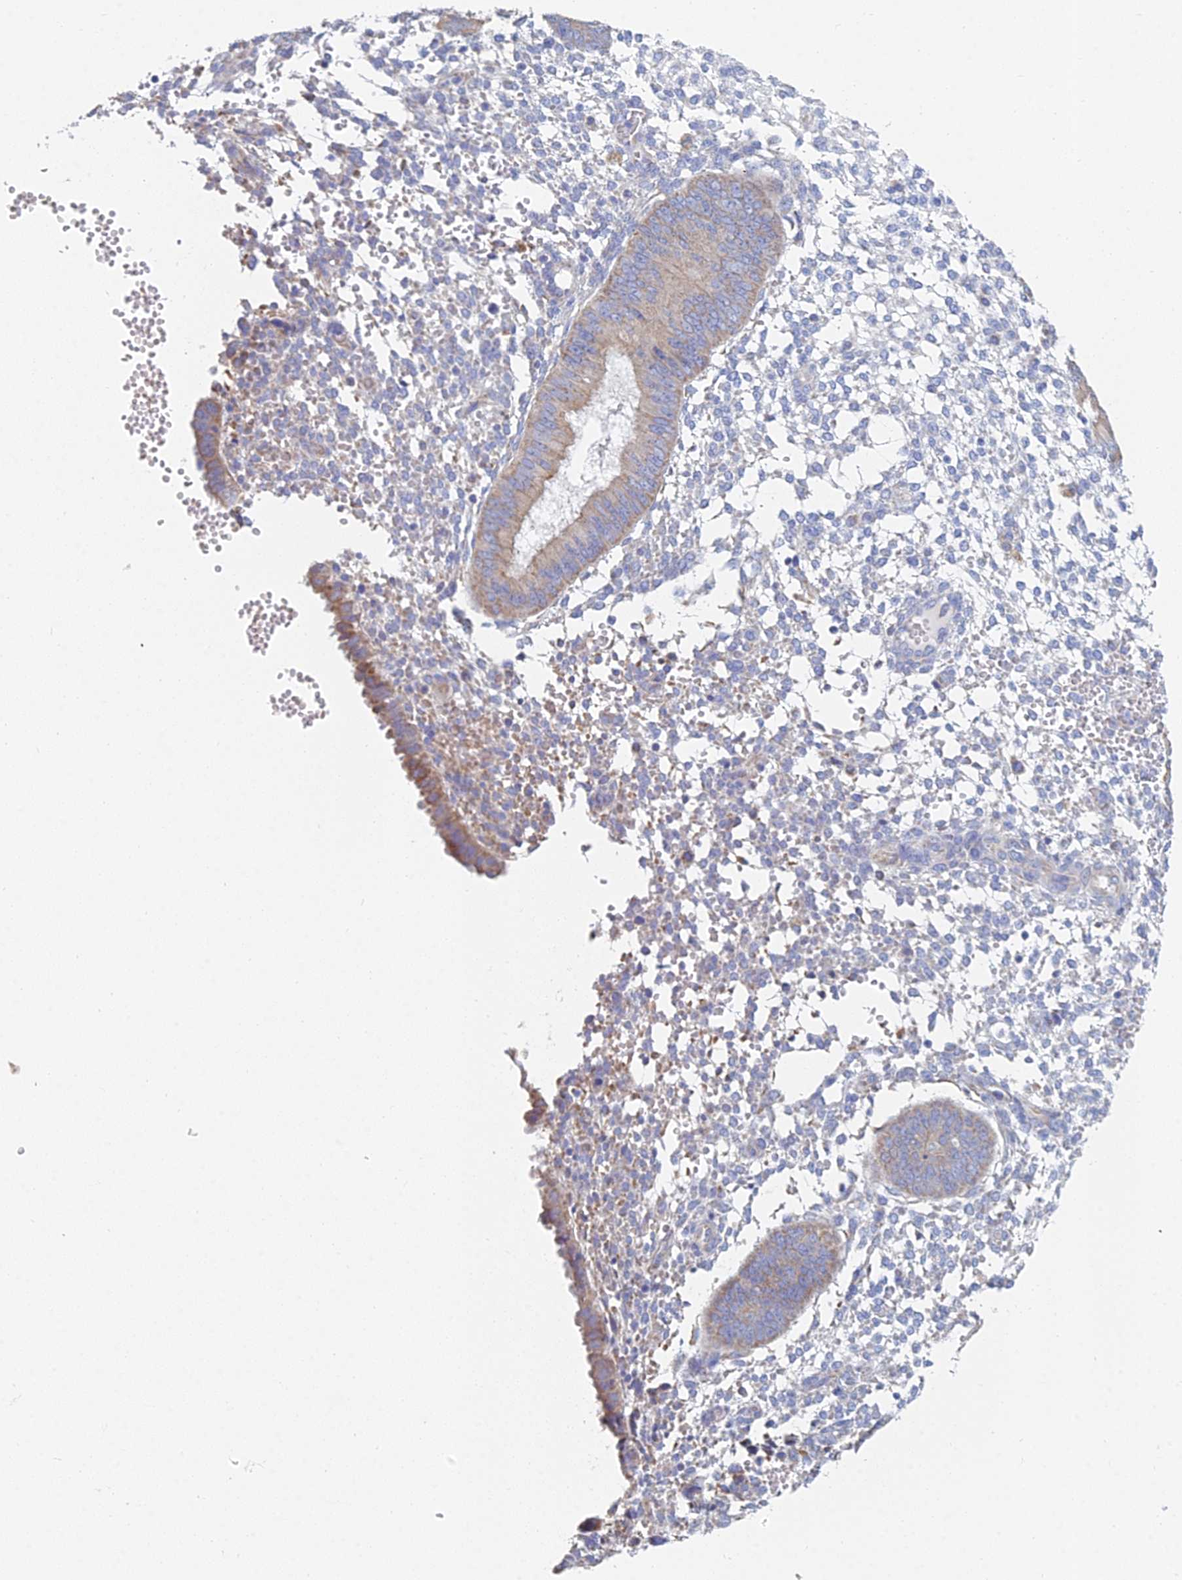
{"staining": {"intensity": "weak", "quantity": "<25%", "location": "cytoplasmic/membranous"}, "tissue": "endometrium", "cell_type": "Cells in endometrial stroma", "image_type": "normal", "snomed": [{"axis": "morphology", "description": "Normal tissue, NOS"}, {"axis": "topography", "description": "Endometrium"}], "caption": "Immunohistochemistry (IHC) of normal endometrium reveals no staining in cells in endometrial stroma. (Brightfield microscopy of DAB immunohistochemistry (IHC) at high magnification).", "gene": "CRACR2B", "patient": {"sex": "female", "age": 49}}